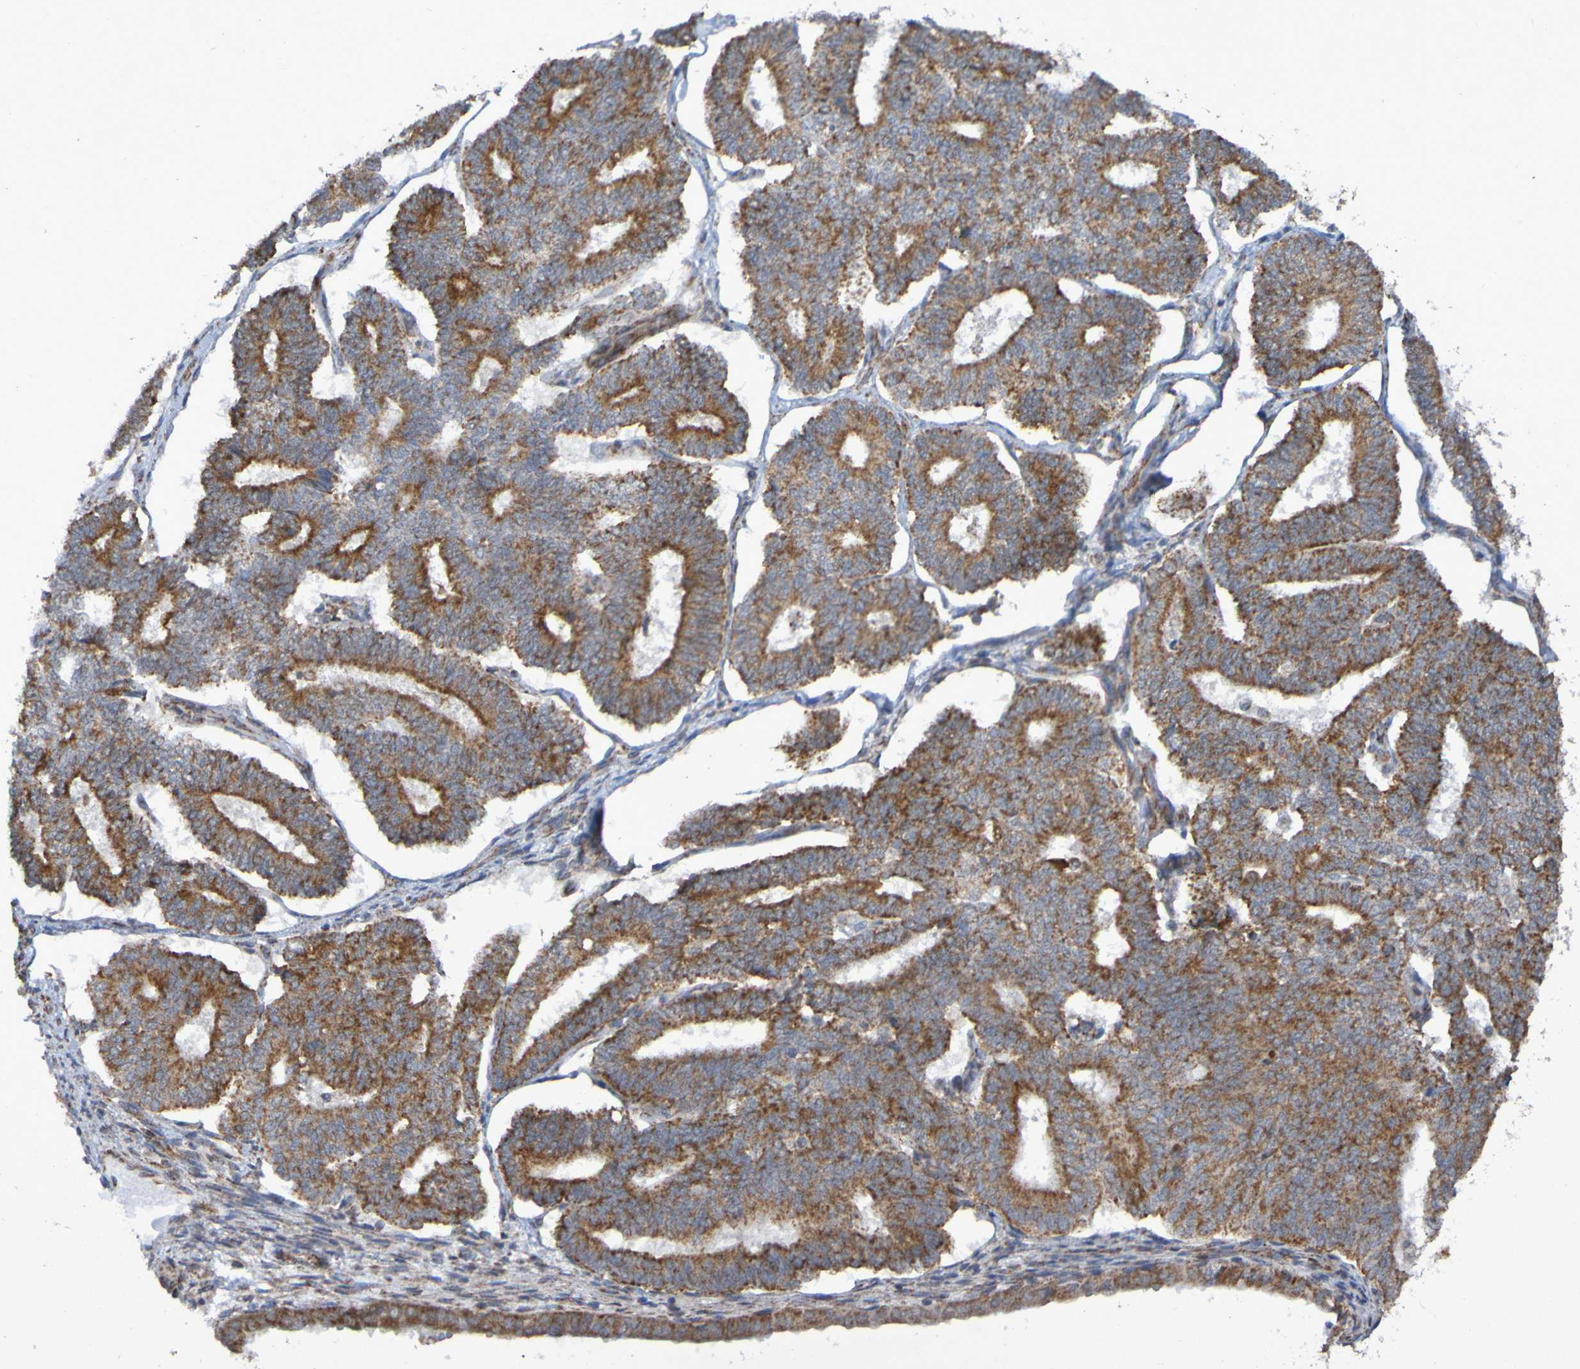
{"staining": {"intensity": "strong", "quantity": ">75%", "location": "cytoplasmic/membranous"}, "tissue": "endometrial cancer", "cell_type": "Tumor cells", "image_type": "cancer", "snomed": [{"axis": "morphology", "description": "Adenocarcinoma, NOS"}, {"axis": "topography", "description": "Endometrium"}], "caption": "Tumor cells reveal high levels of strong cytoplasmic/membranous staining in about >75% of cells in endometrial adenocarcinoma.", "gene": "DVL1", "patient": {"sex": "female", "age": 70}}